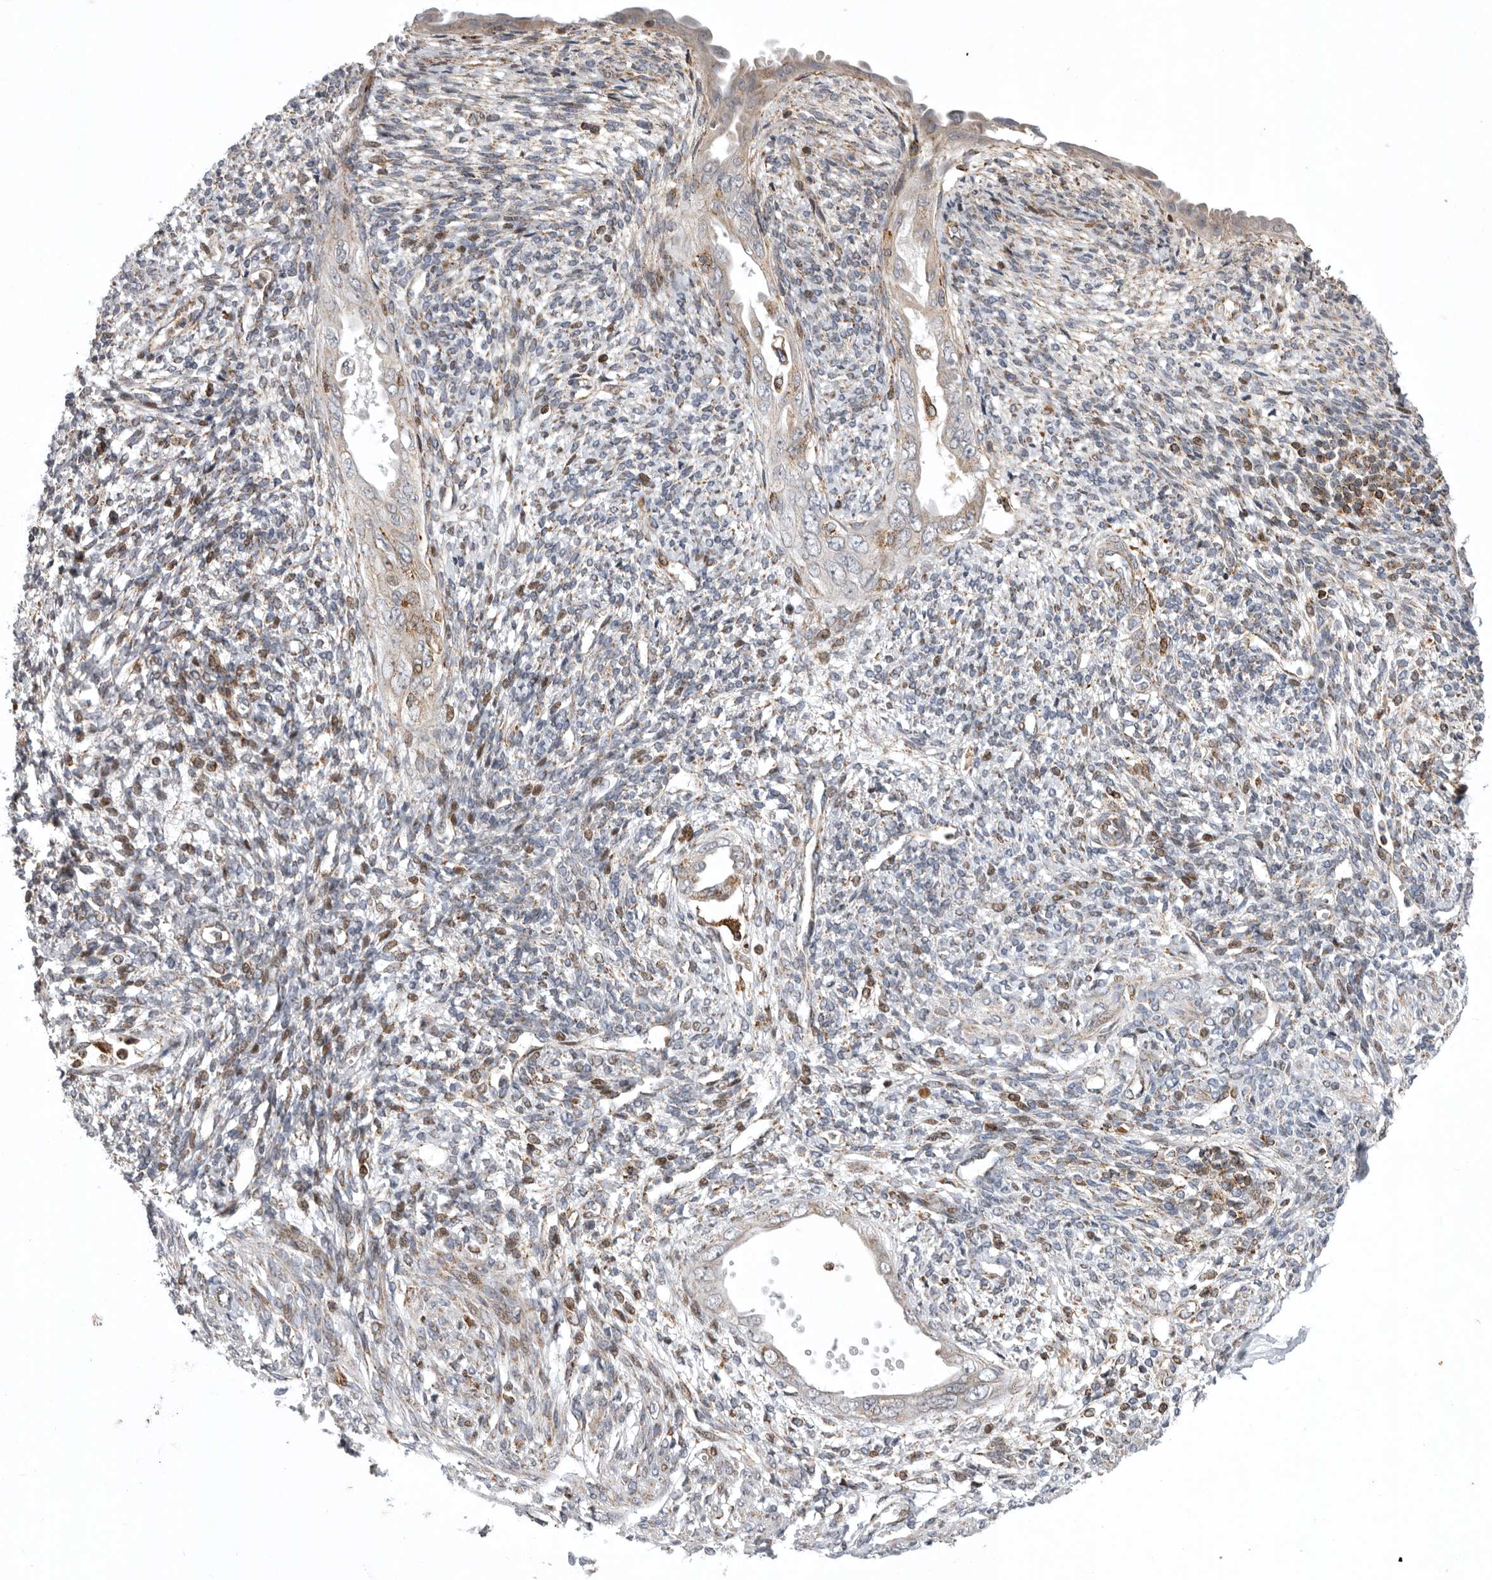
{"staining": {"intensity": "moderate", "quantity": "<25%", "location": "cytoplasmic/membranous"}, "tissue": "endometrium", "cell_type": "Cells in endometrial stroma", "image_type": "normal", "snomed": [{"axis": "morphology", "description": "Normal tissue, NOS"}, {"axis": "topography", "description": "Endometrium"}], "caption": "Immunohistochemical staining of normal endometrium exhibits low levels of moderate cytoplasmic/membranous staining in about <25% of cells in endometrial stroma.", "gene": "MPZL1", "patient": {"sex": "female", "age": 66}}